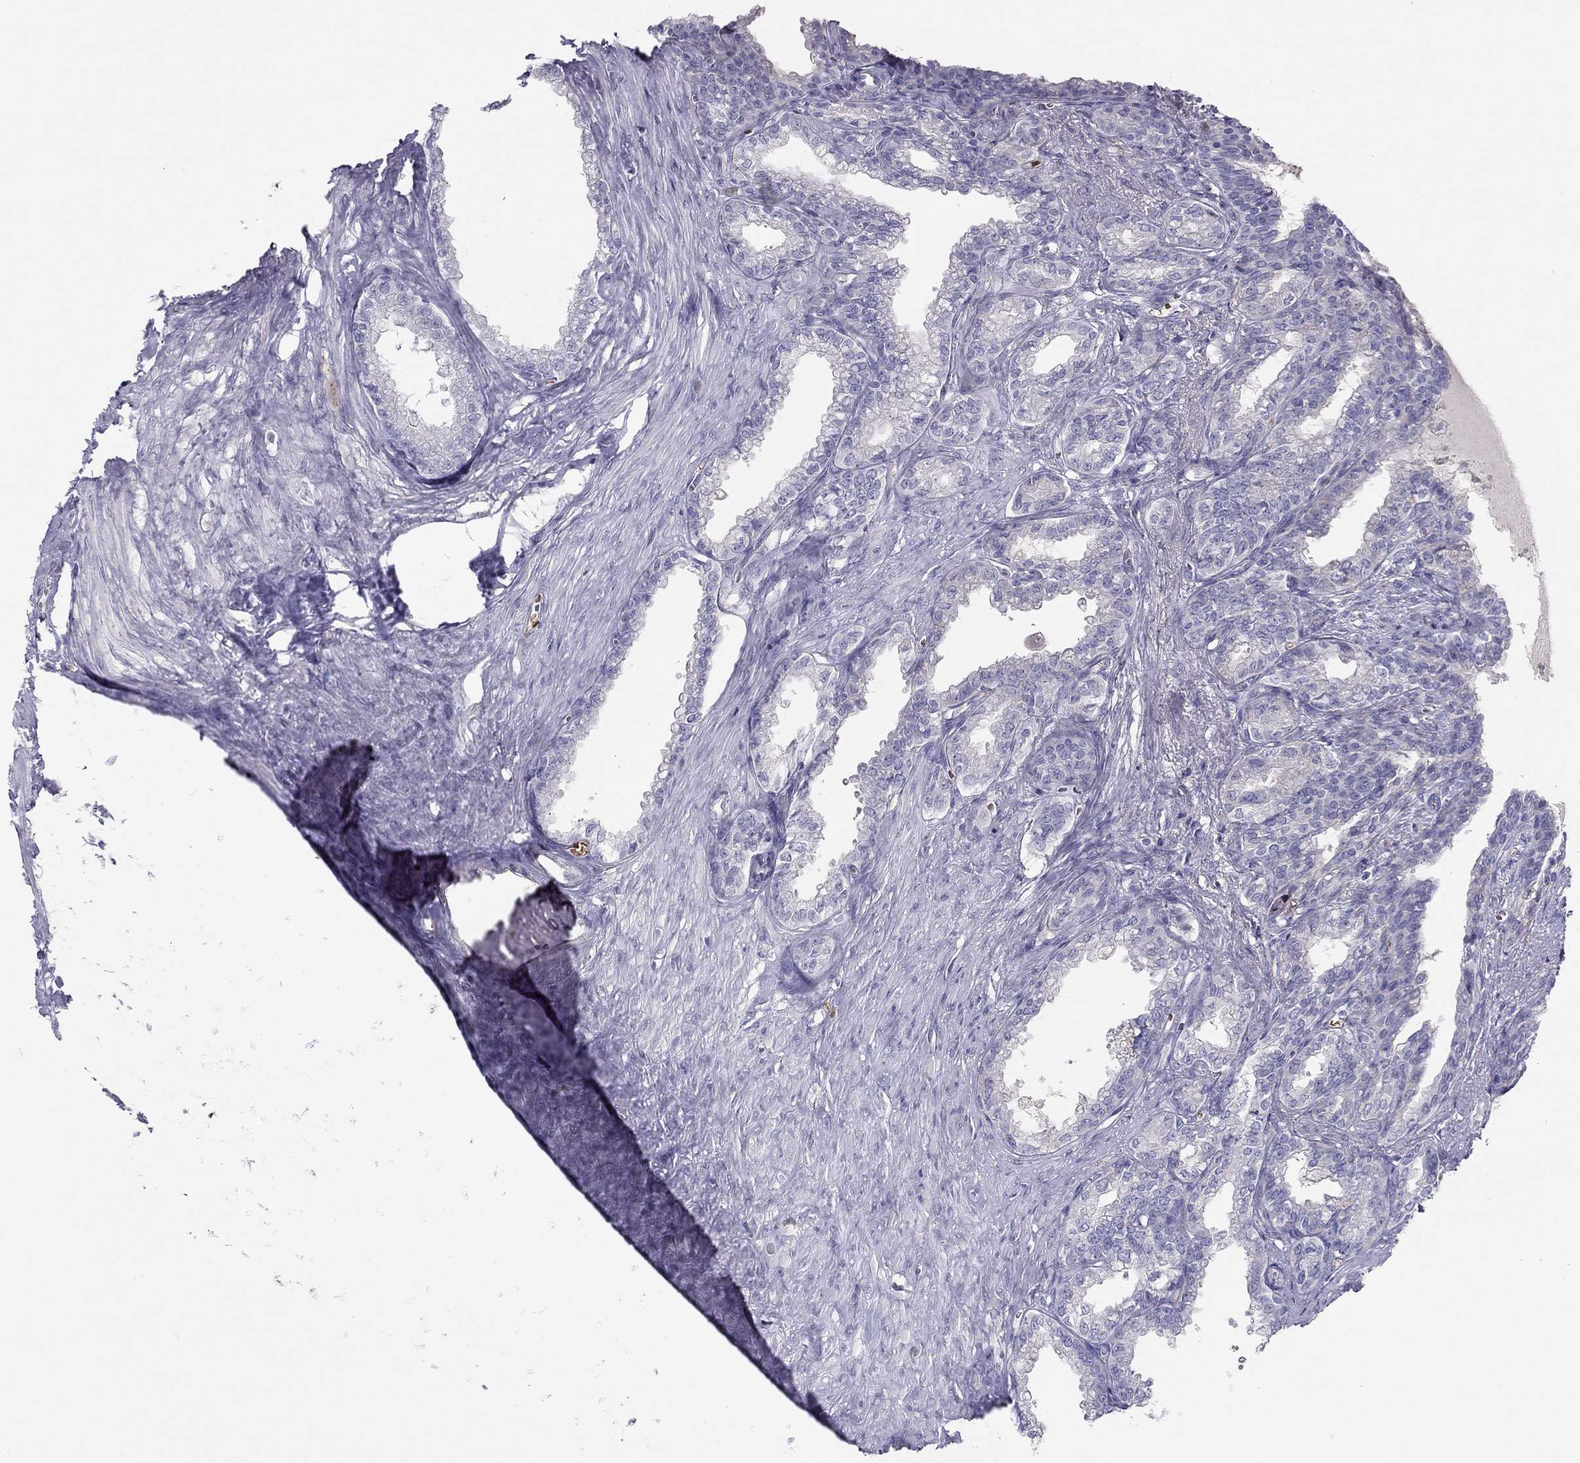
{"staining": {"intensity": "negative", "quantity": "none", "location": "none"}, "tissue": "seminal vesicle", "cell_type": "Glandular cells", "image_type": "normal", "snomed": [{"axis": "morphology", "description": "Normal tissue, NOS"}, {"axis": "morphology", "description": "Urothelial carcinoma, NOS"}, {"axis": "topography", "description": "Urinary bladder"}, {"axis": "topography", "description": "Seminal veicle"}], "caption": "DAB (3,3'-diaminobenzidine) immunohistochemical staining of normal seminal vesicle shows no significant expression in glandular cells.", "gene": "RHCE", "patient": {"sex": "male", "age": 76}}